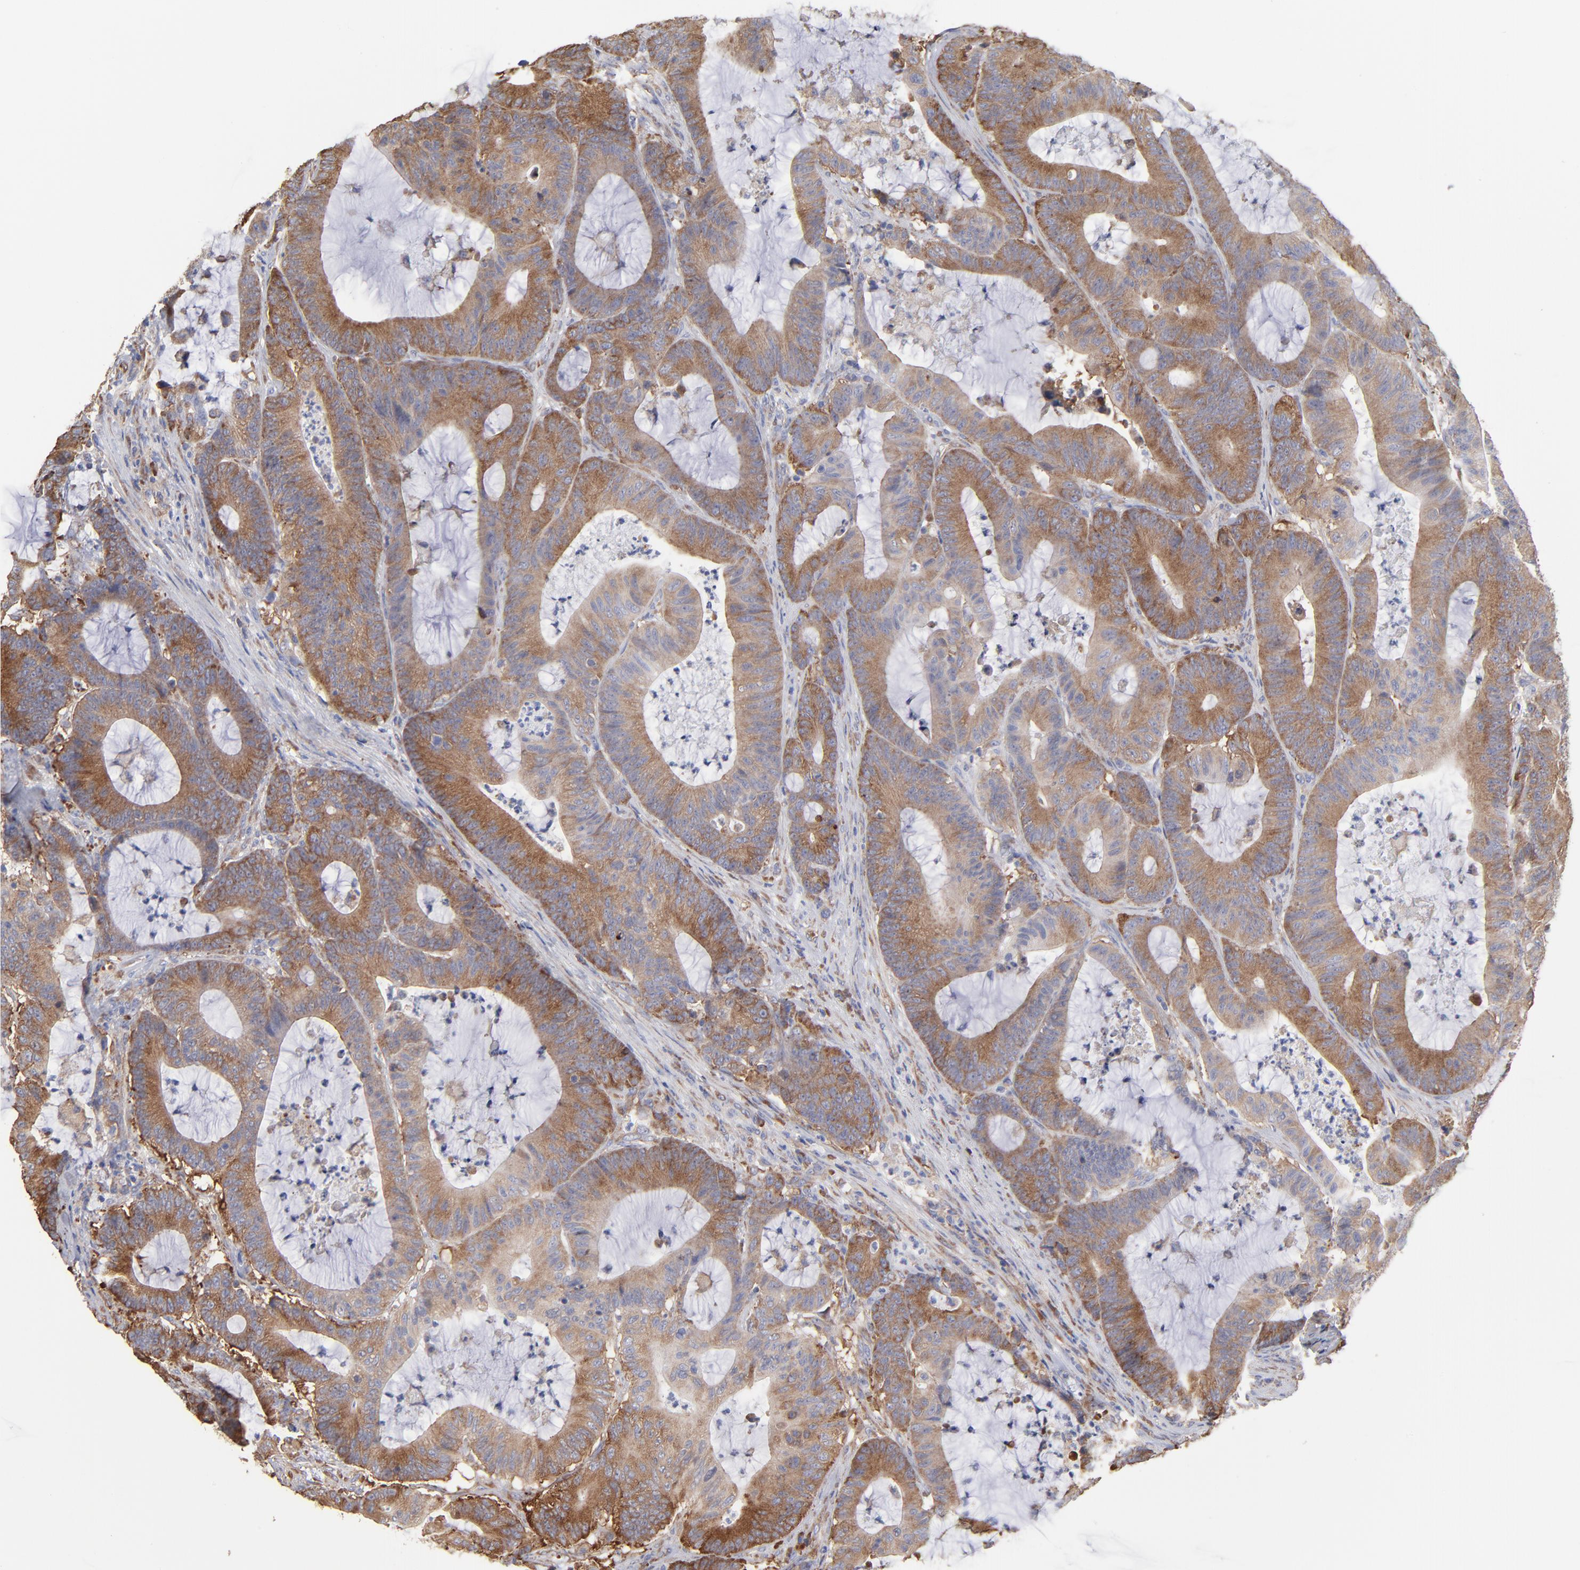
{"staining": {"intensity": "moderate", "quantity": ">75%", "location": "cytoplasmic/membranous"}, "tissue": "colorectal cancer", "cell_type": "Tumor cells", "image_type": "cancer", "snomed": [{"axis": "morphology", "description": "Adenocarcinoma, NOS"}, {"axis": "topography", "description": "Colon"}], "caption": "IHC staining of adenocarcinoma (colorectal), which exhibits medium levels of moderate cytoplasmic/membranous expression in about >75% of tumor cells indicating moderate cytoplasmic/membranous protein staining. The staining was performed using DAB (brown) for protein detection and nuclei were counterstained in hematoxylin (blue).", "gene": "RPL3", "patient": {"sex": "female", "age": 84}}